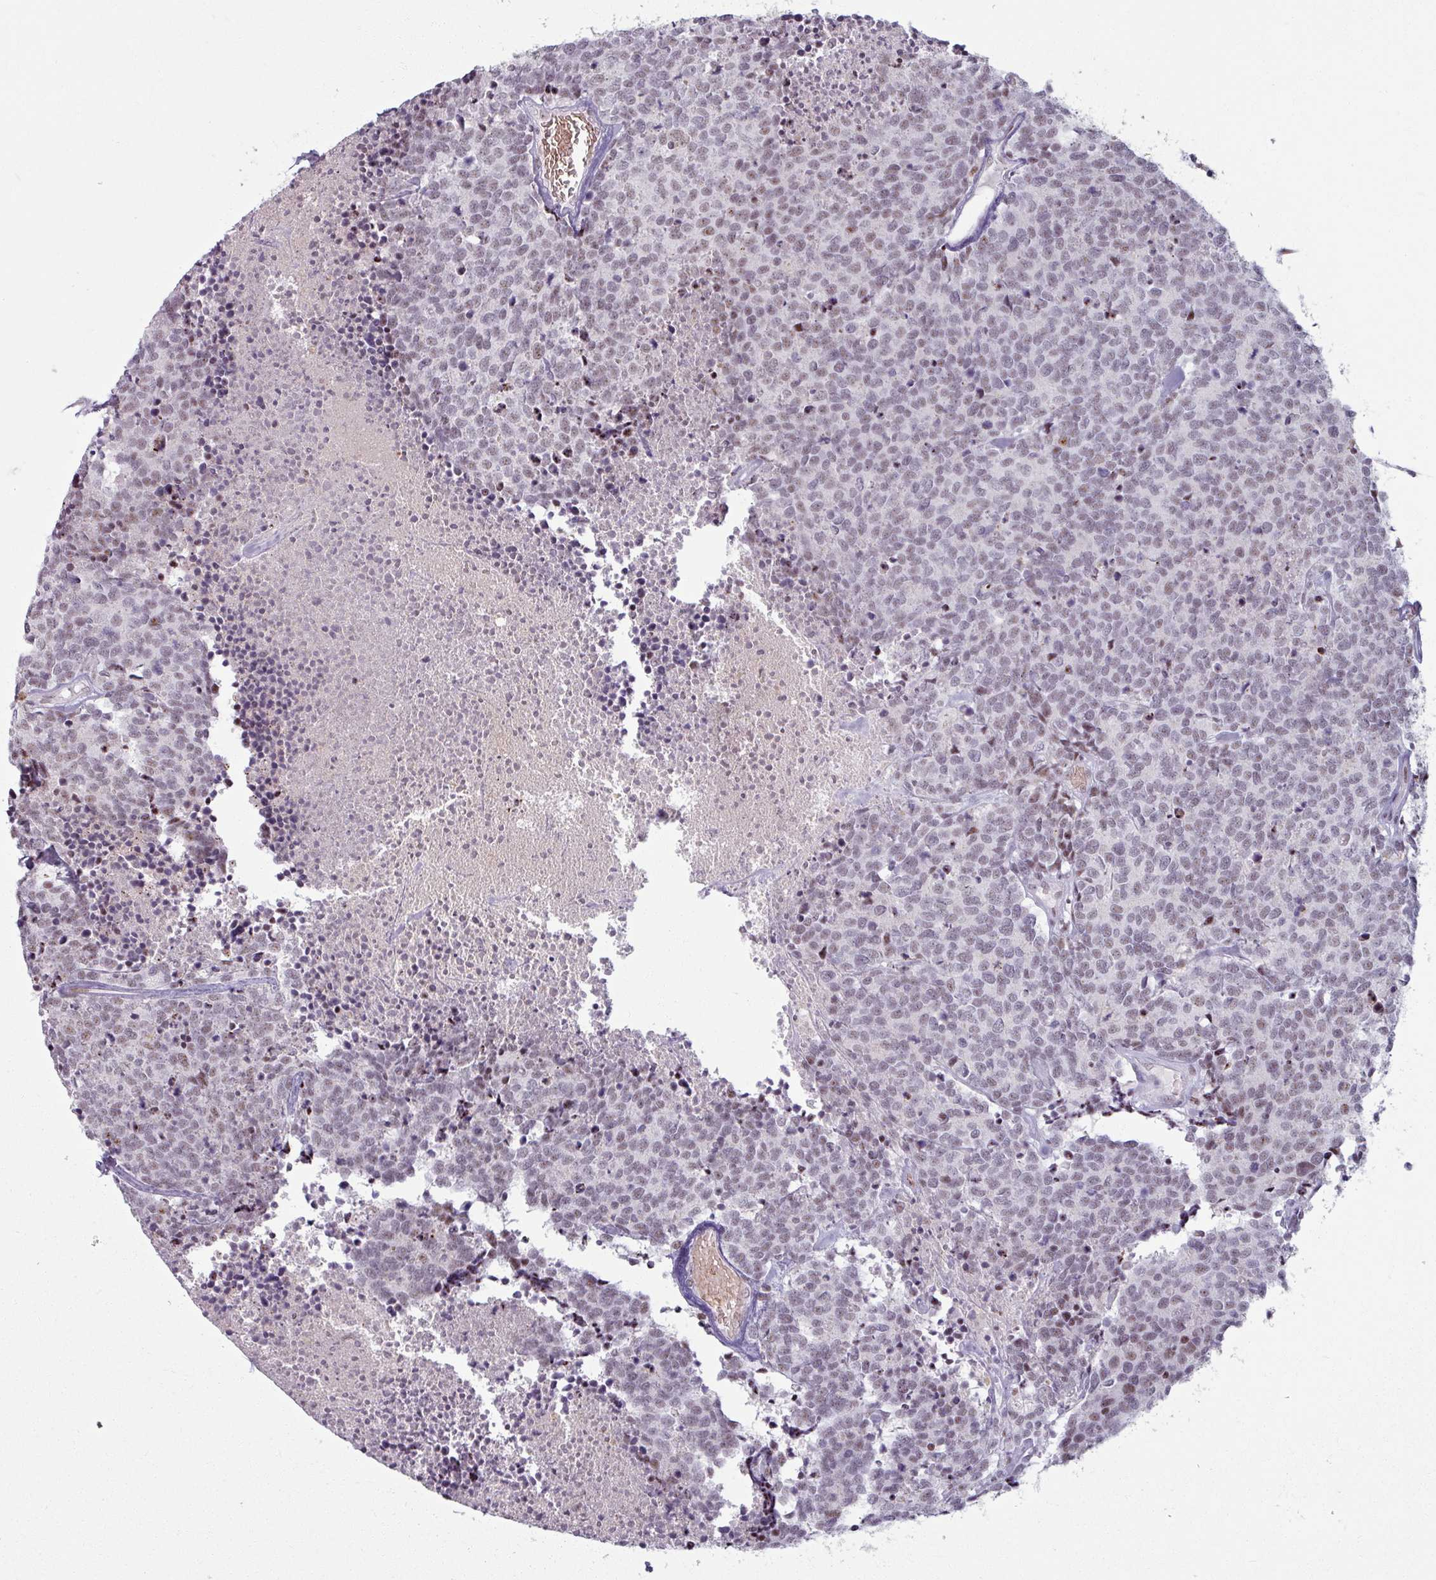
{"staining": {"intensity": "weak", "quantity": ">75%", "location": "nuclear"}, "tissue": "carcinoid", "cell_type": "Tumor cells", "image_type": "cancer", "snomed": [{"axis": "morphology", "description": "Carcinoid, malignant, NOS"}, {"axis": "topography", "description": "Skin"}], "caption": "Immunohistochemical staining of human carcinoid displays low levels of weak nuclear staining in approximately >75% of tumor cells.", "gene": "NCOR1", "patient": {"sex": "female", "age": 79}}